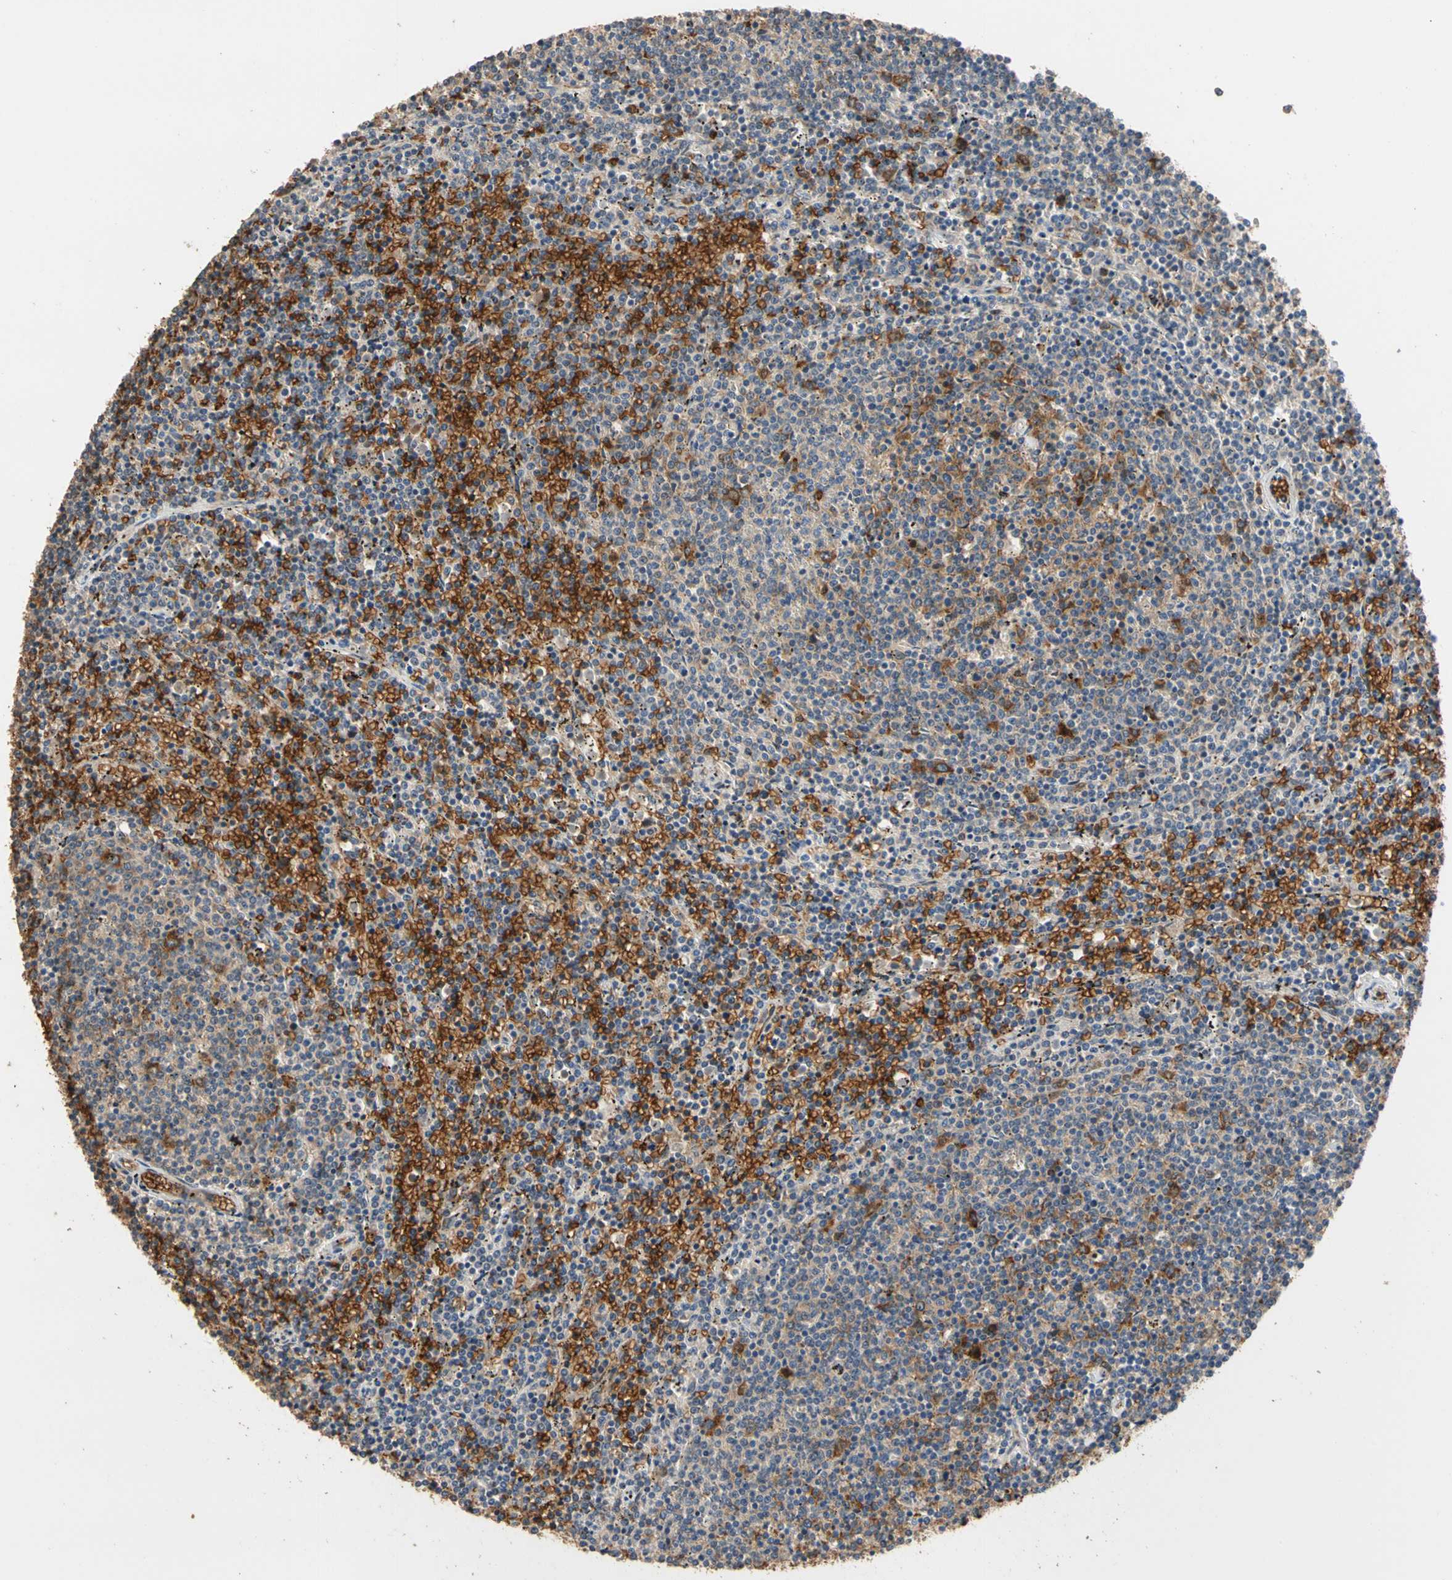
{"staining": {"intensity": "strong", "quantity": "25%-75%", "location": "cytoplasmic/membranous"}, "tissue": "lymphoma", "cell_type": "Tumor cells", "image_type": "cancer", "snomed": [{"axis": "morphology", "description": "Malignant lymphoma, non-Hodgkin's type, Low grade"}, {"axis": "topography", "description": "Spleen"}], "caption": "A photomicrograph of lymphoma stained for a protein reveals strong cytoplasmic/membranous brown staining in tumor cells.", "gene": "RIOK2", "patient": {"sex": "female", "age": 50}}